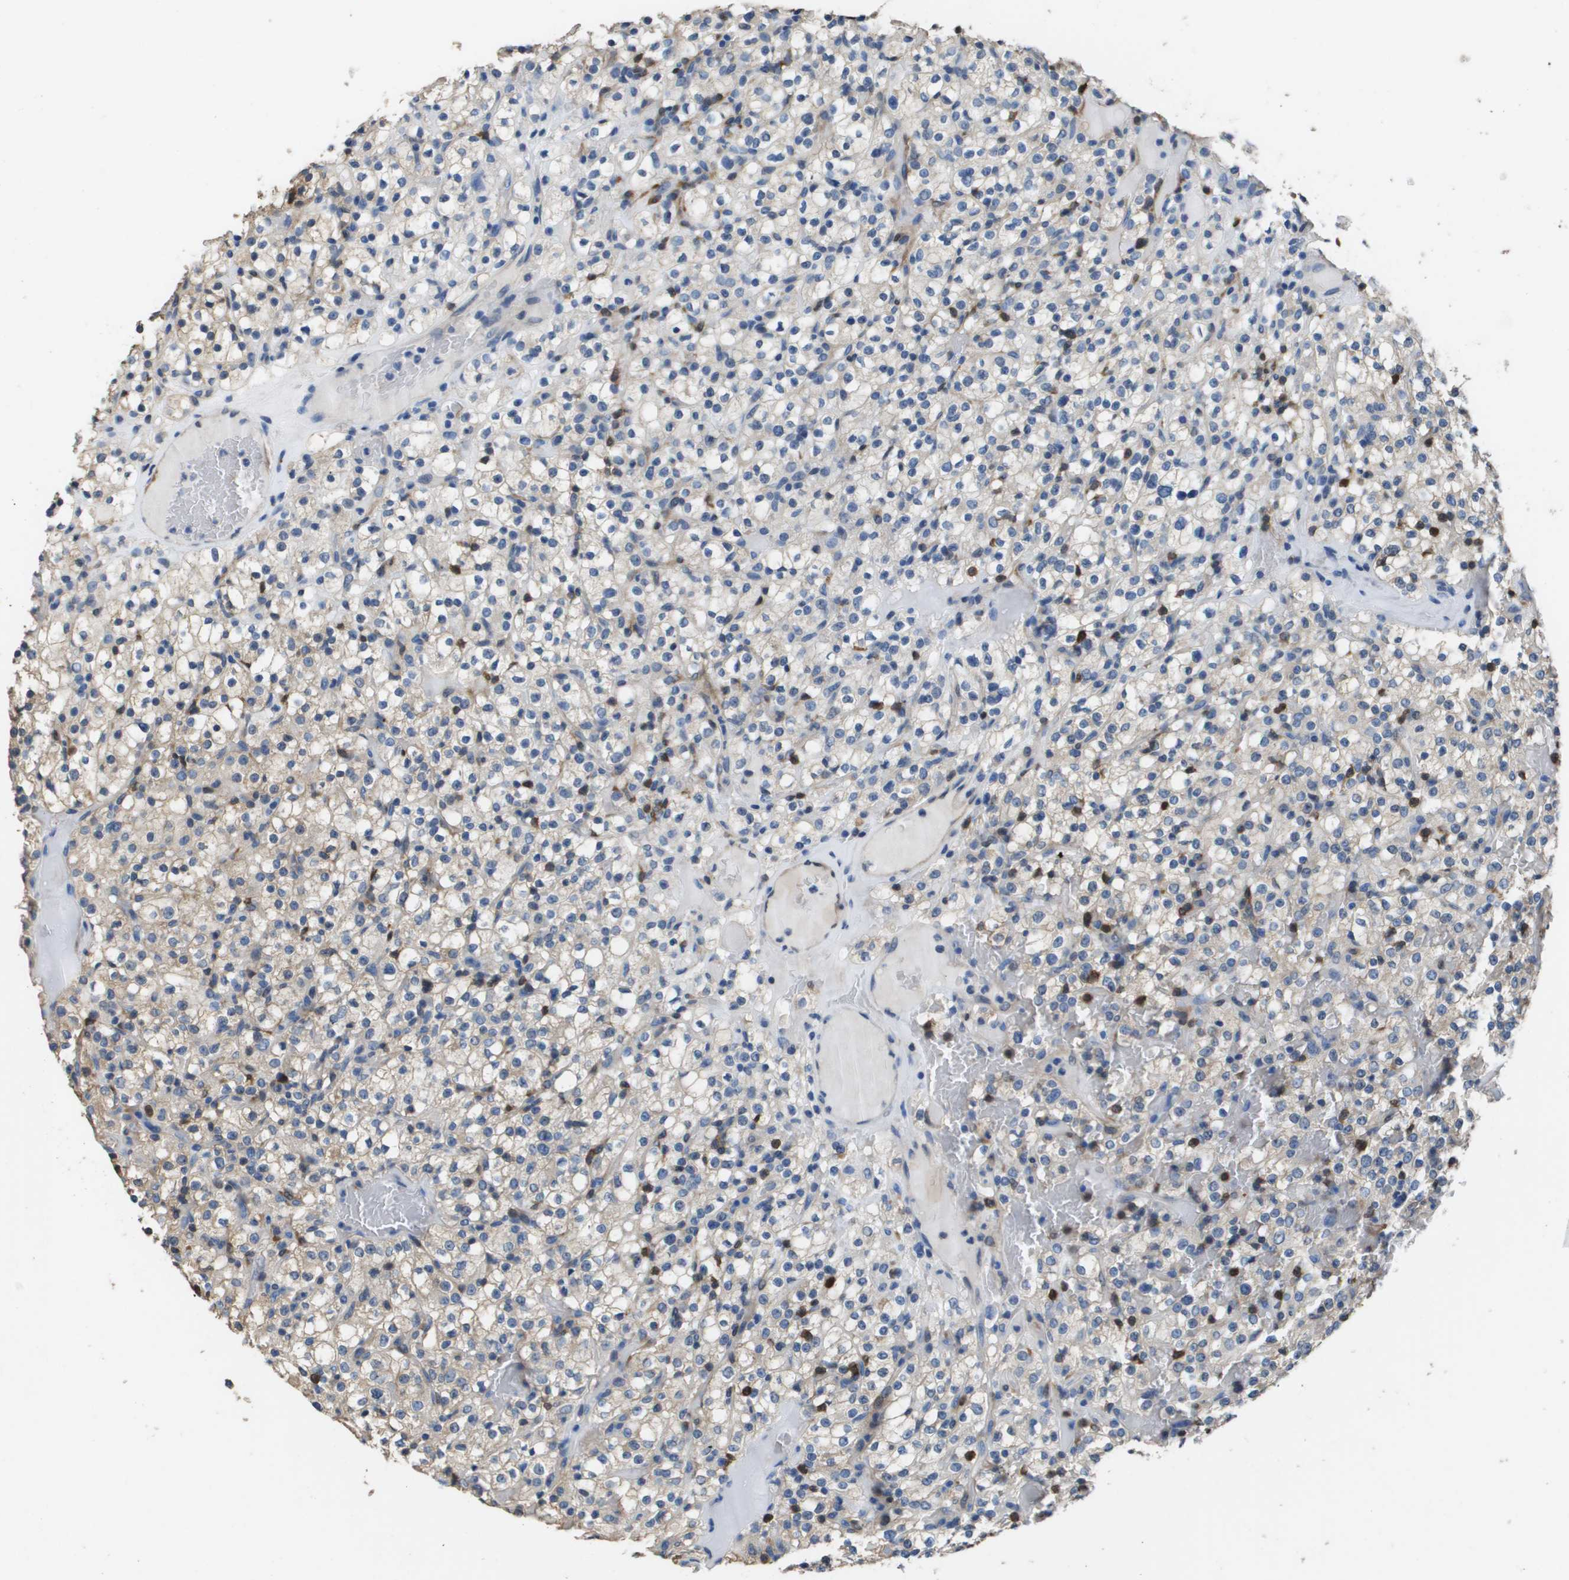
{"staining": {"intensity": "negative", "quantity": "none", "location": "none"}, "tissue": "renal cancer", "cell_type": "Tumor cells", "image_type": "cancer", "snomed": [{"axis": "morphology", "description": "Normal tissue, NOS"}, {"axis": "morphology", "description": "Adenocarcinoma, NOS"}, {"axis": "topography", "description": "Kidney"}], "caption": "High magnification brightfield microscopy of renal adenocarcinoma stained with DAB (brown) and counterstained with hematoxylin (blue): tumor cells show no significant expression. The staining is performed using DAB (3,3'-diaminobenzidine) brown chromogen with nuclei counter-stained in using hematoxylin.", "gene": "FABP5", "patient": {"sex": "female", "age": 72}}